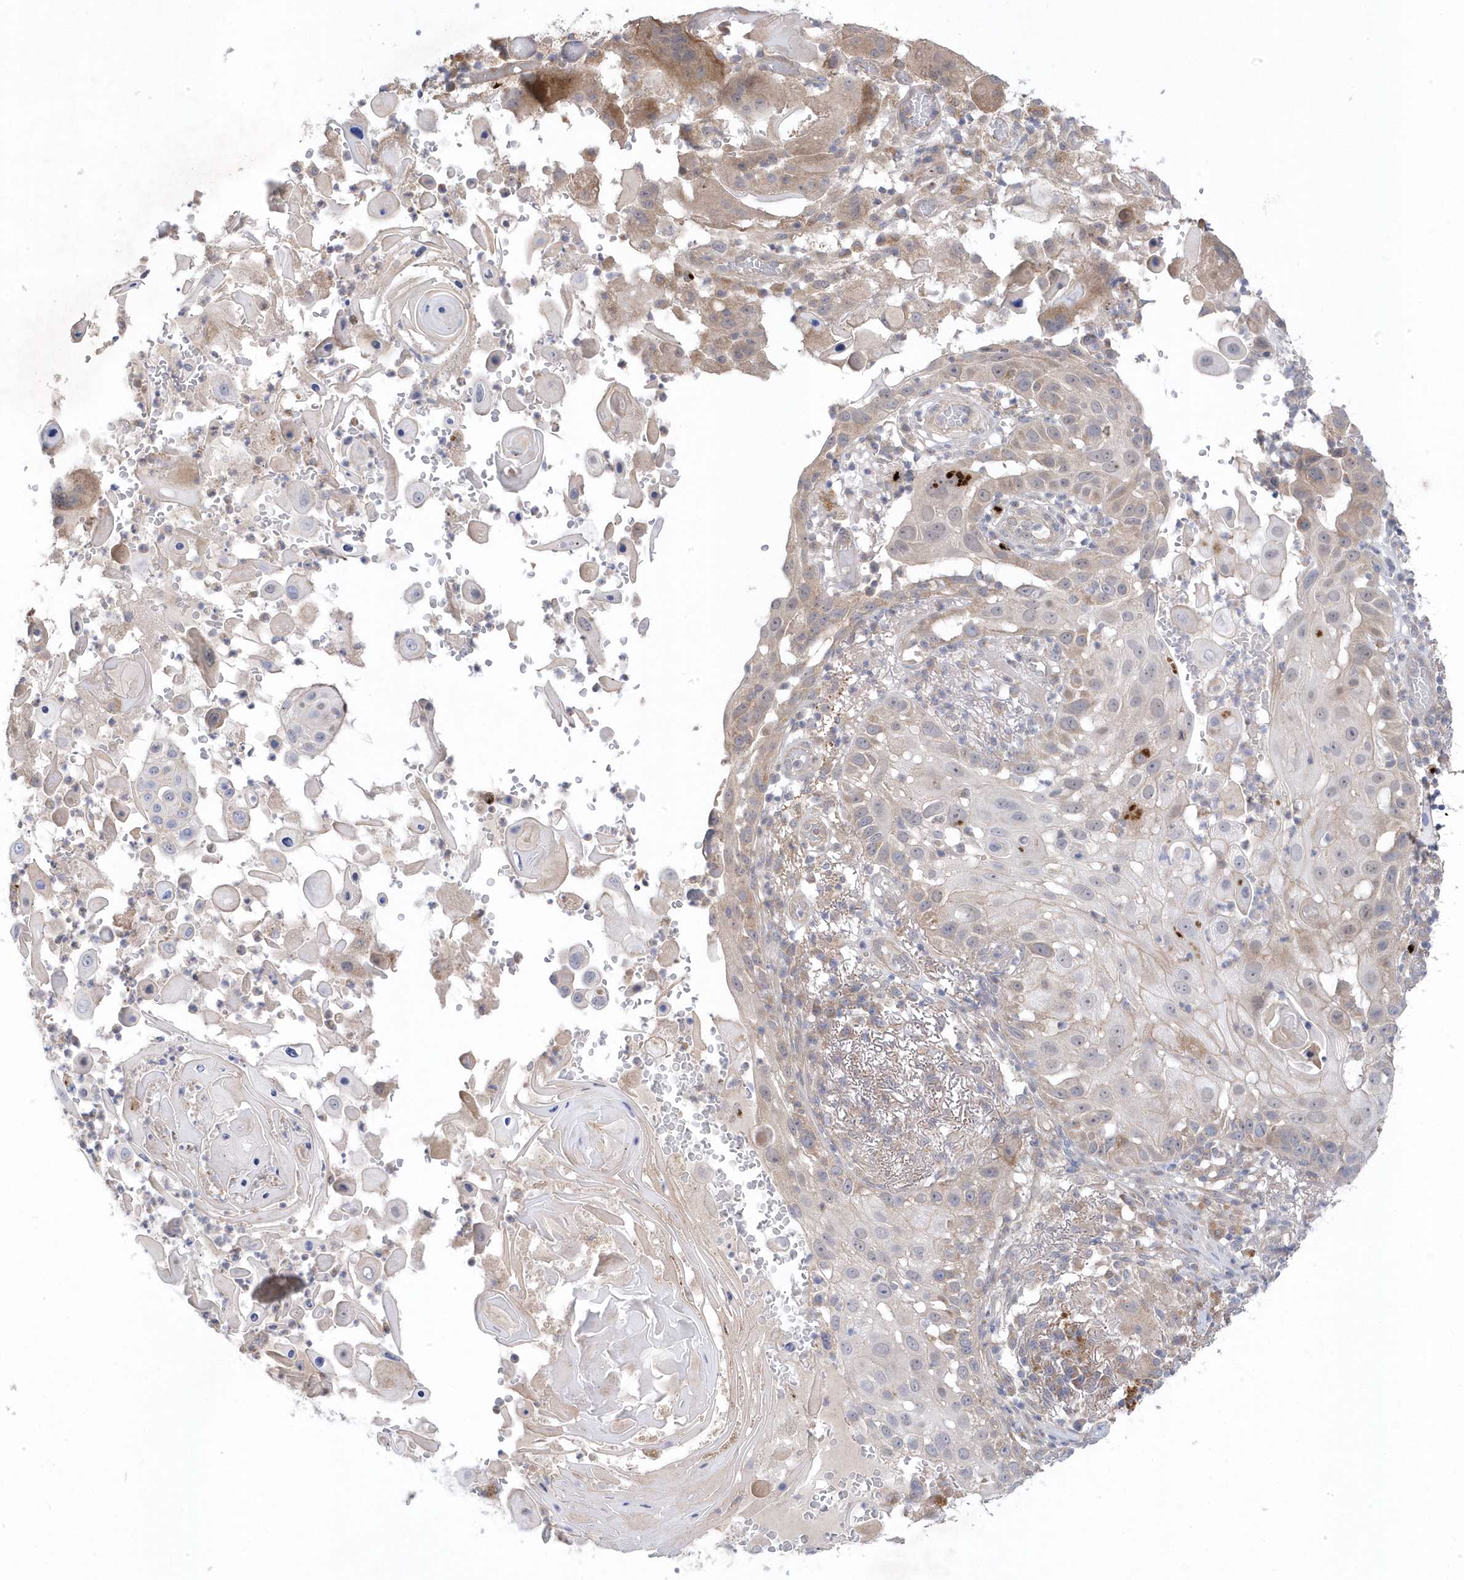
{"staining": {"intensity": "negative", "quantity": "none", "location": "none"}, "tissue": "skin cancer", "cell_type": "Tumor cells", "image_type": "cancer", "snomed": [{"axis": "morphology", "description": "Squamous cell carcinoma, NOS"}, {"axis": "topography", "description": "Skin"}], "caption": "IHC histopathology image of neoplastic tissue: skin cancer (squamous cell carcinoma) stained with DAB (3,3'-diaminobenzidine) shows no significant protein expression in tumor cells. (DAB immunohistochemistry (IHC) with hematoxylin counter stain).", "gene": "ANAPC1", "patient": {"sex": "female", "age": 44}}